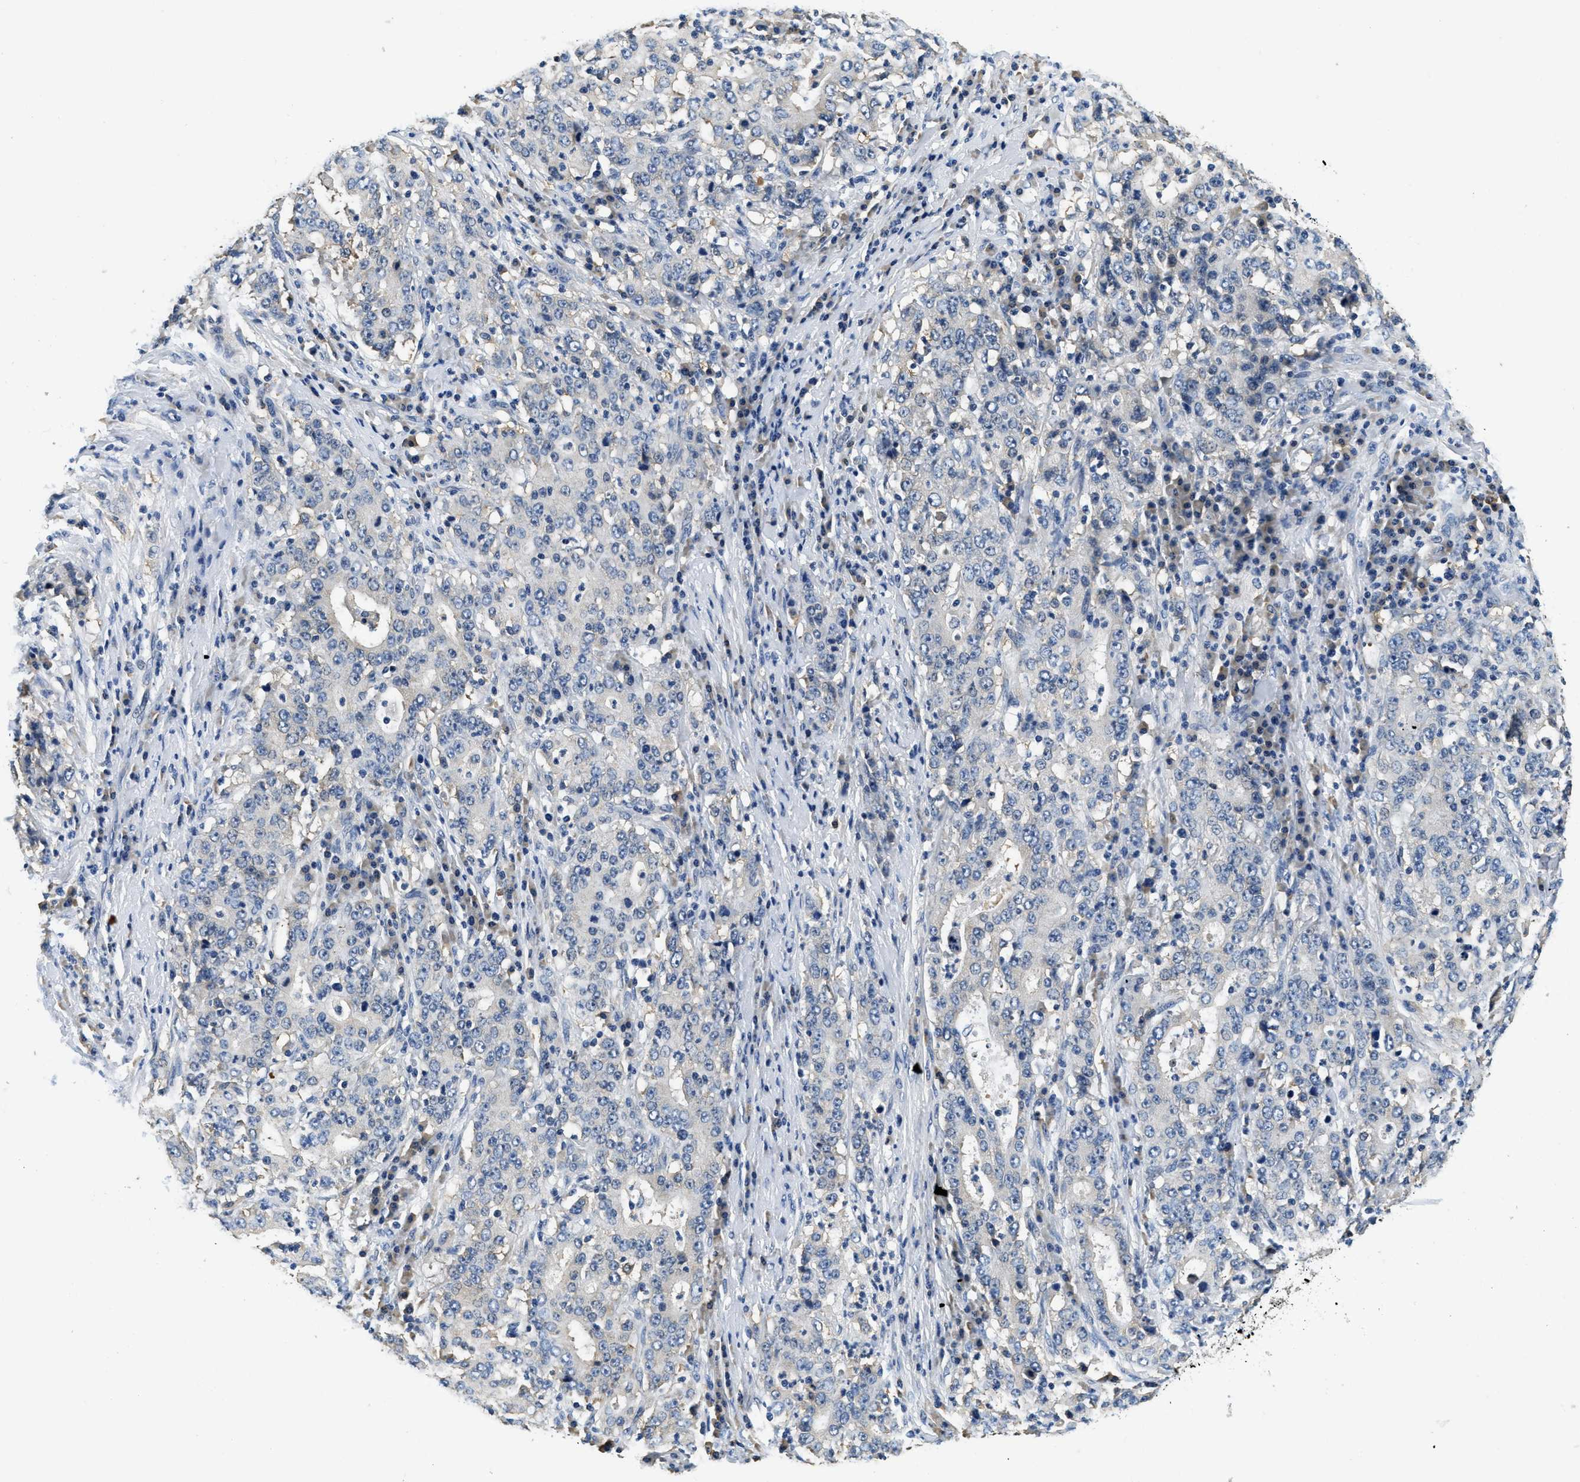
{"staining": {"intensity": "negative", "quantity": "none", "location": "none"}, "tissue": "stomach cancer", "cell_type": "Tumor cells", "image_type": "cancer", "snomed": [{"axis": "morphology", "description": "Normal tissue, NOS"}, {"axis": "morphology", "description": "Adenocarcinoma, NOS"}, {"axis": "topography", "description": "Stomach, upper"}, {"axis": "topography", "description": "Stomach"}], "caption": "Tumor cells are negative for protein expression in human stomach cancer.", "gene": "ALDH3A2", "patient": {"sex": "male", "age": 59}}